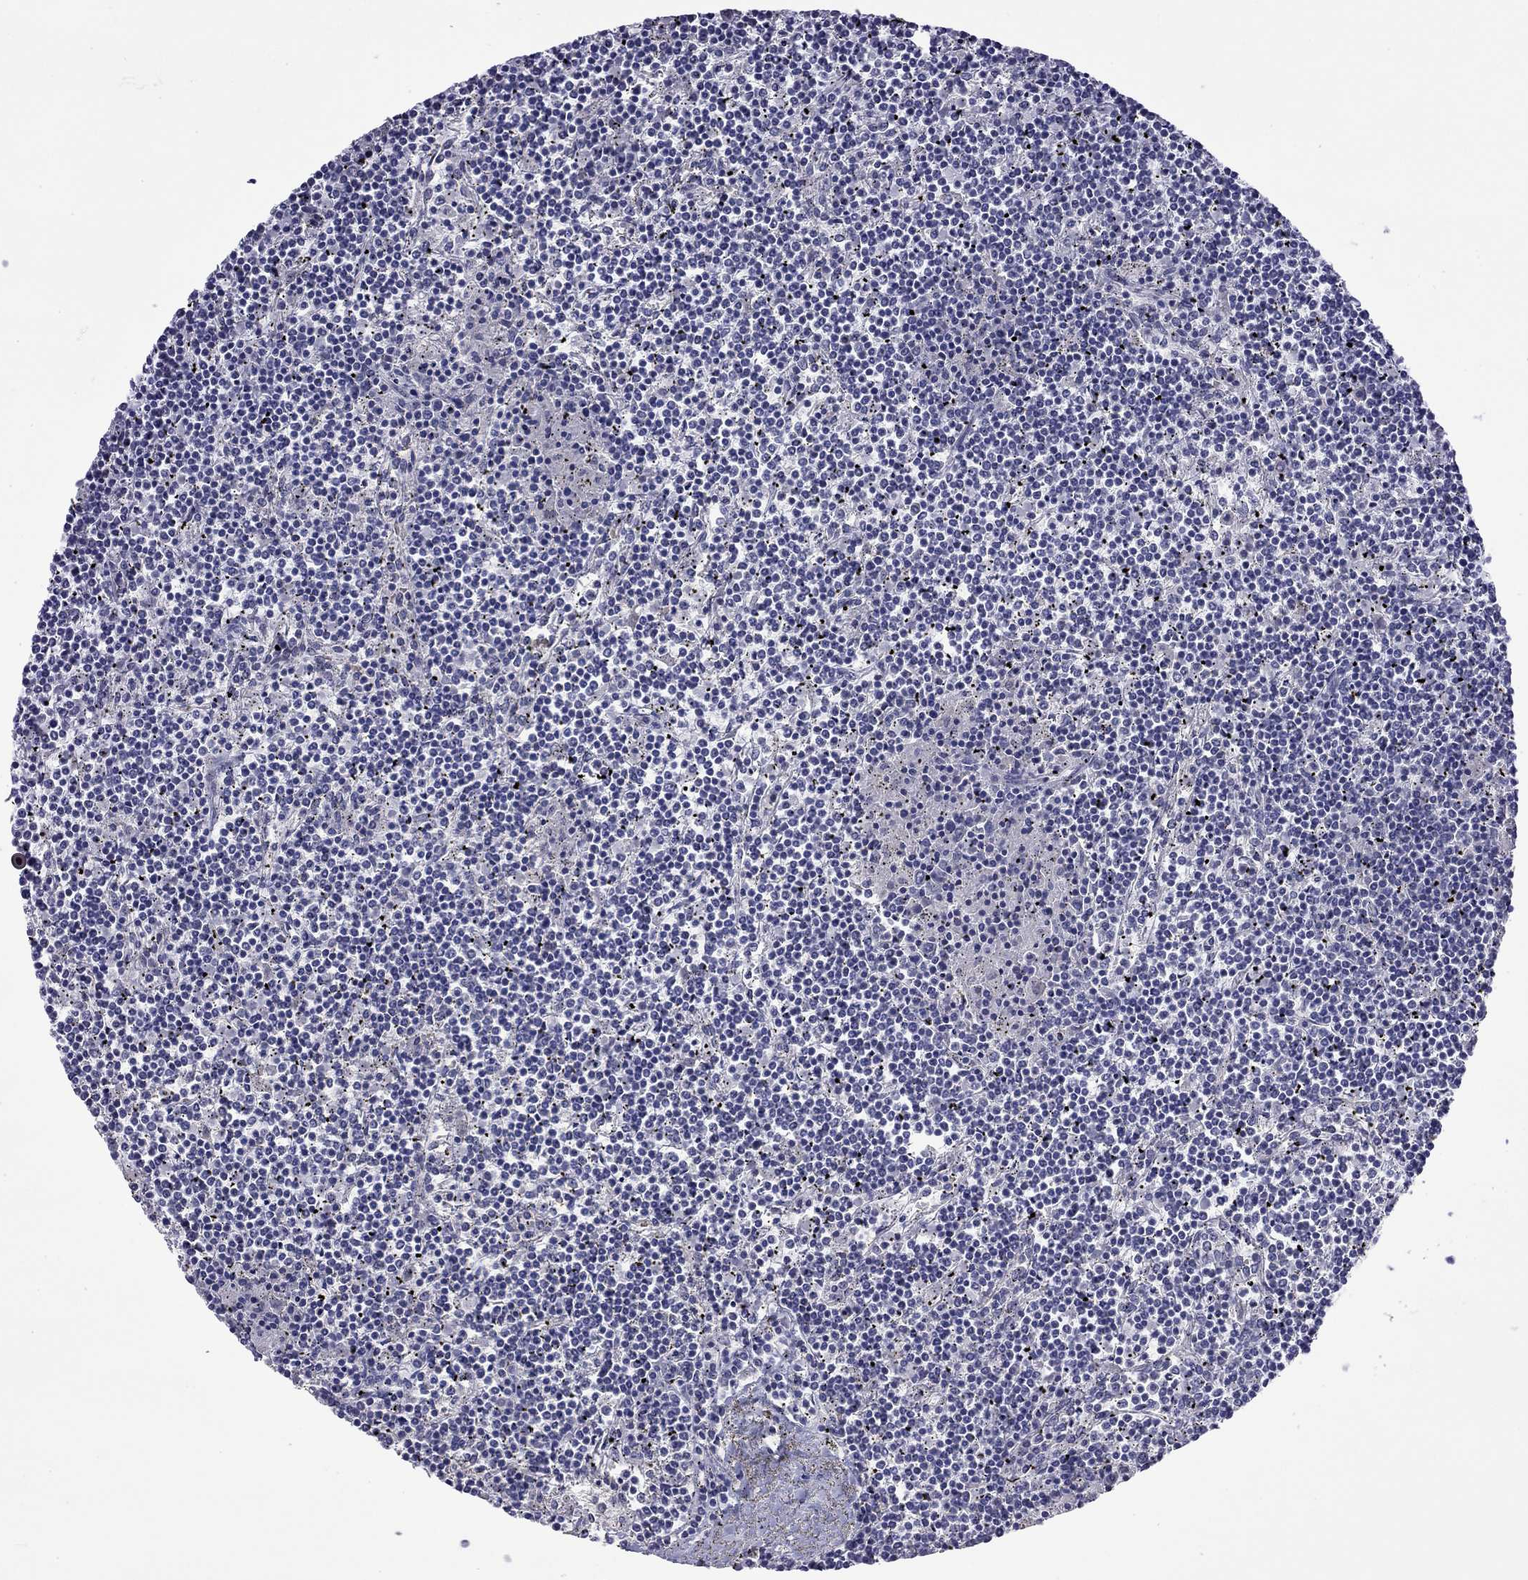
{"staining": {"intensity": "negative", "quantity": "none", "location": "none"}, "tissue": "lymphoma", "cell_type": "Tumor cells", "image_type": "cancer", "snomed": [{"axis": "morphology", "description": "Malignant lymphoma, non-Hodgkin's type, Low grade"}, {"axis": "topography", "description": "Spleen"}], "caption": "Image shows no significant protein expression in tumor cells of malignant lymphoma, non-Hodgkin's type (low-grade). (Brightfield microscopy of DAB (3,3'-diaminobenzidine) immunohistochemistry (IHC) at high magnification).", "gene": "FEZ1", "patient": {"sex": "female", "age": 19}}